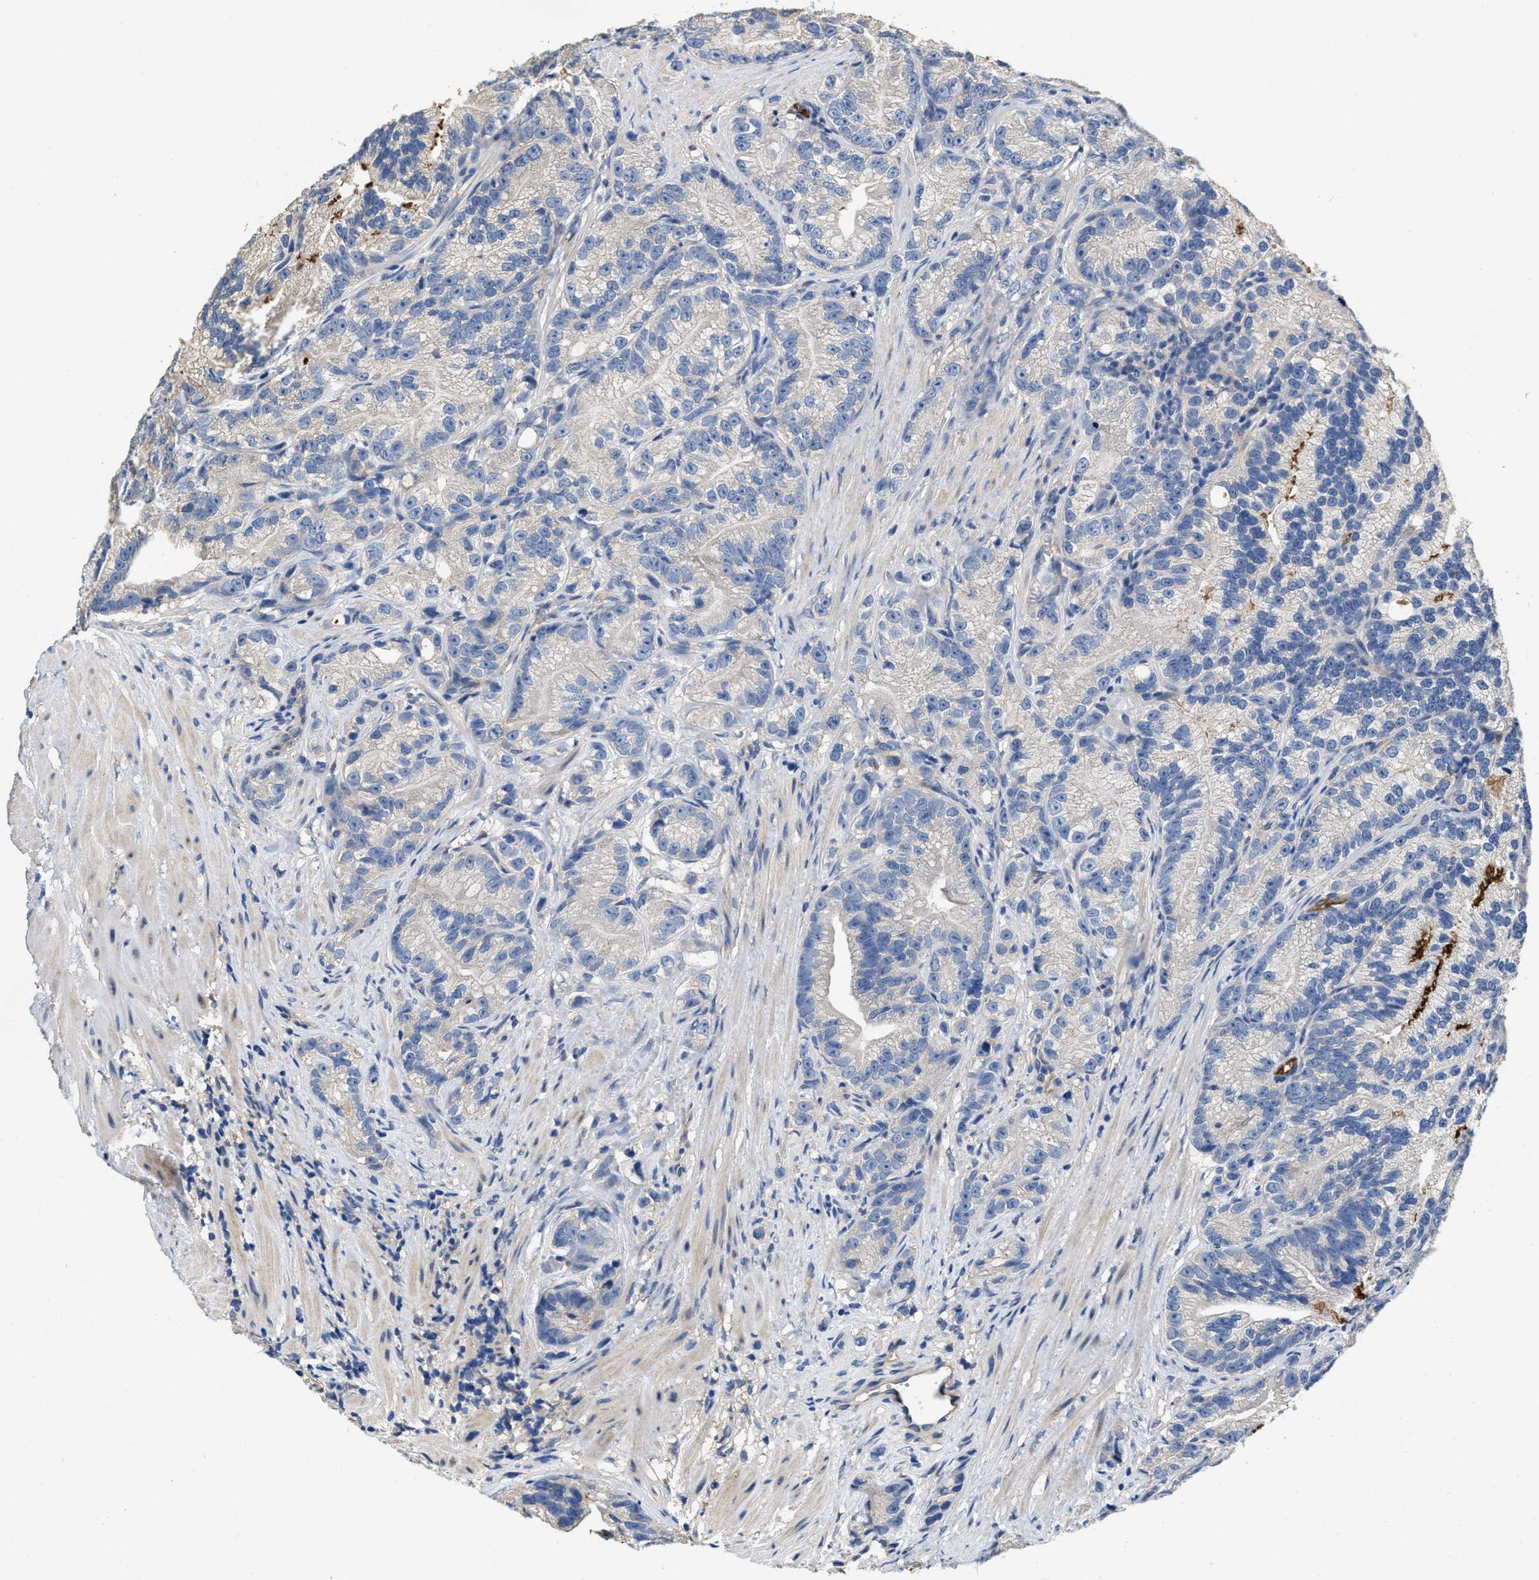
{"staining": {"intensity": "negative", "quantity": "none", "location": "none"}, "tissue": "prostate cancer", "cell_type": "Tumor cells", "image_type": "cancer", "snomed": [{"axis": "morphology", "description": "Adenocarcinoma, Low grade"}, {"axis": "topography", "description": "Prostate"}], "caption": "Immunohistochemical staining of human prostate cancer (adenocarcinoma (low-grade)) displays no significant expression in tumor cells.", "gene": "PEG10", "patient": {"sex": "male", "age": 89}}